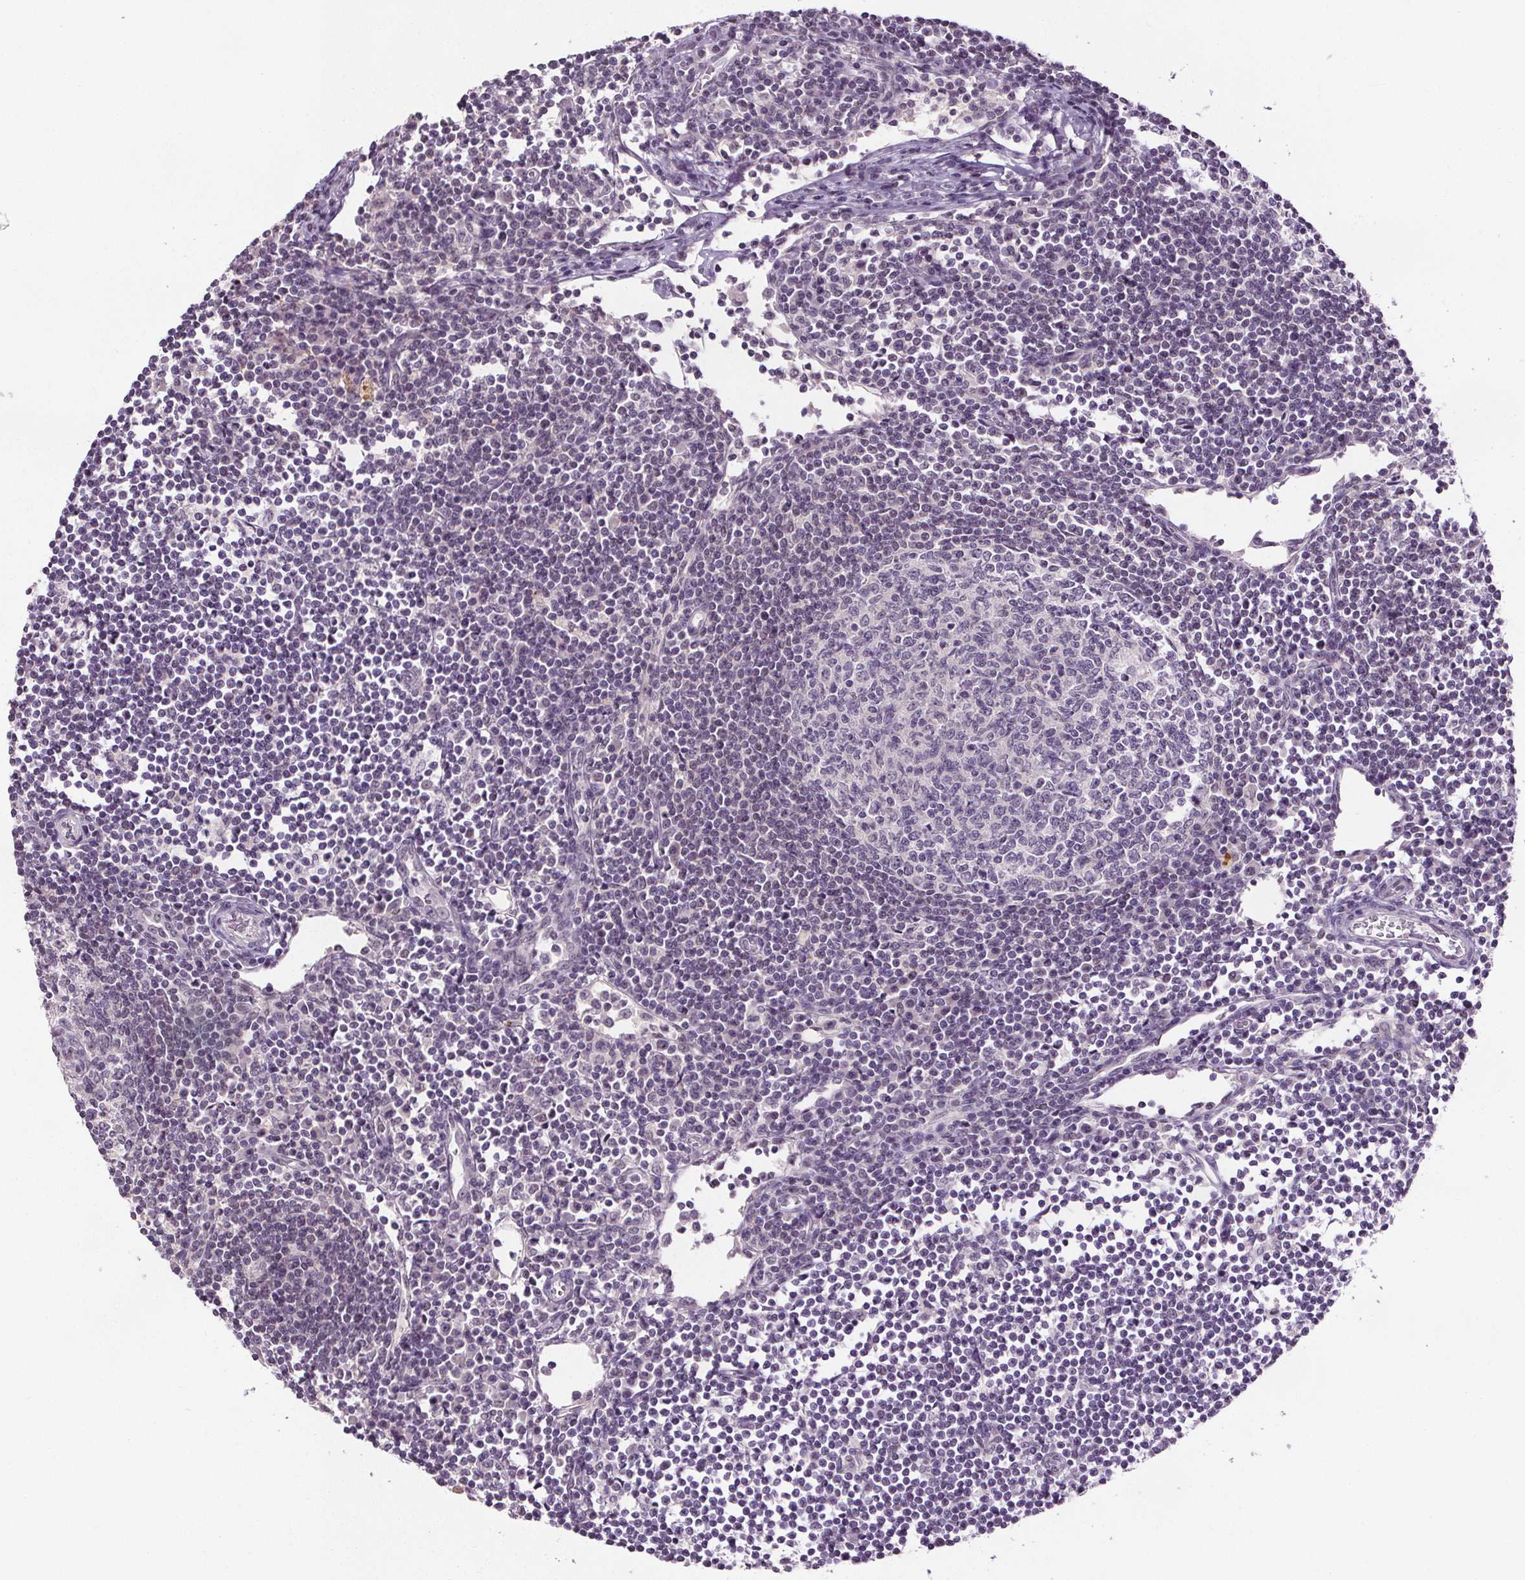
{"staining": {"intensity": "negative", "quantity": "none", "location": "none"}, "tissue": "lymph node", "cell_type": "Germinal center cells", "image_type": "normal", "snomed": [{"axis": "morphology", "description": "Normal tissue, NOS"}, {"axis": "topography", "description": "Lymph node"}], "caption": "Germinal center cells show no significant protein staining in normal lymph node. Brightfield microscopy of immunohistochemistry (IHC) stained with DAB (brown) and hematoxylin (blue), captured at high magnification.", "gene": "SLC2A9", "patient": {"sex": "male", "age": 67}}